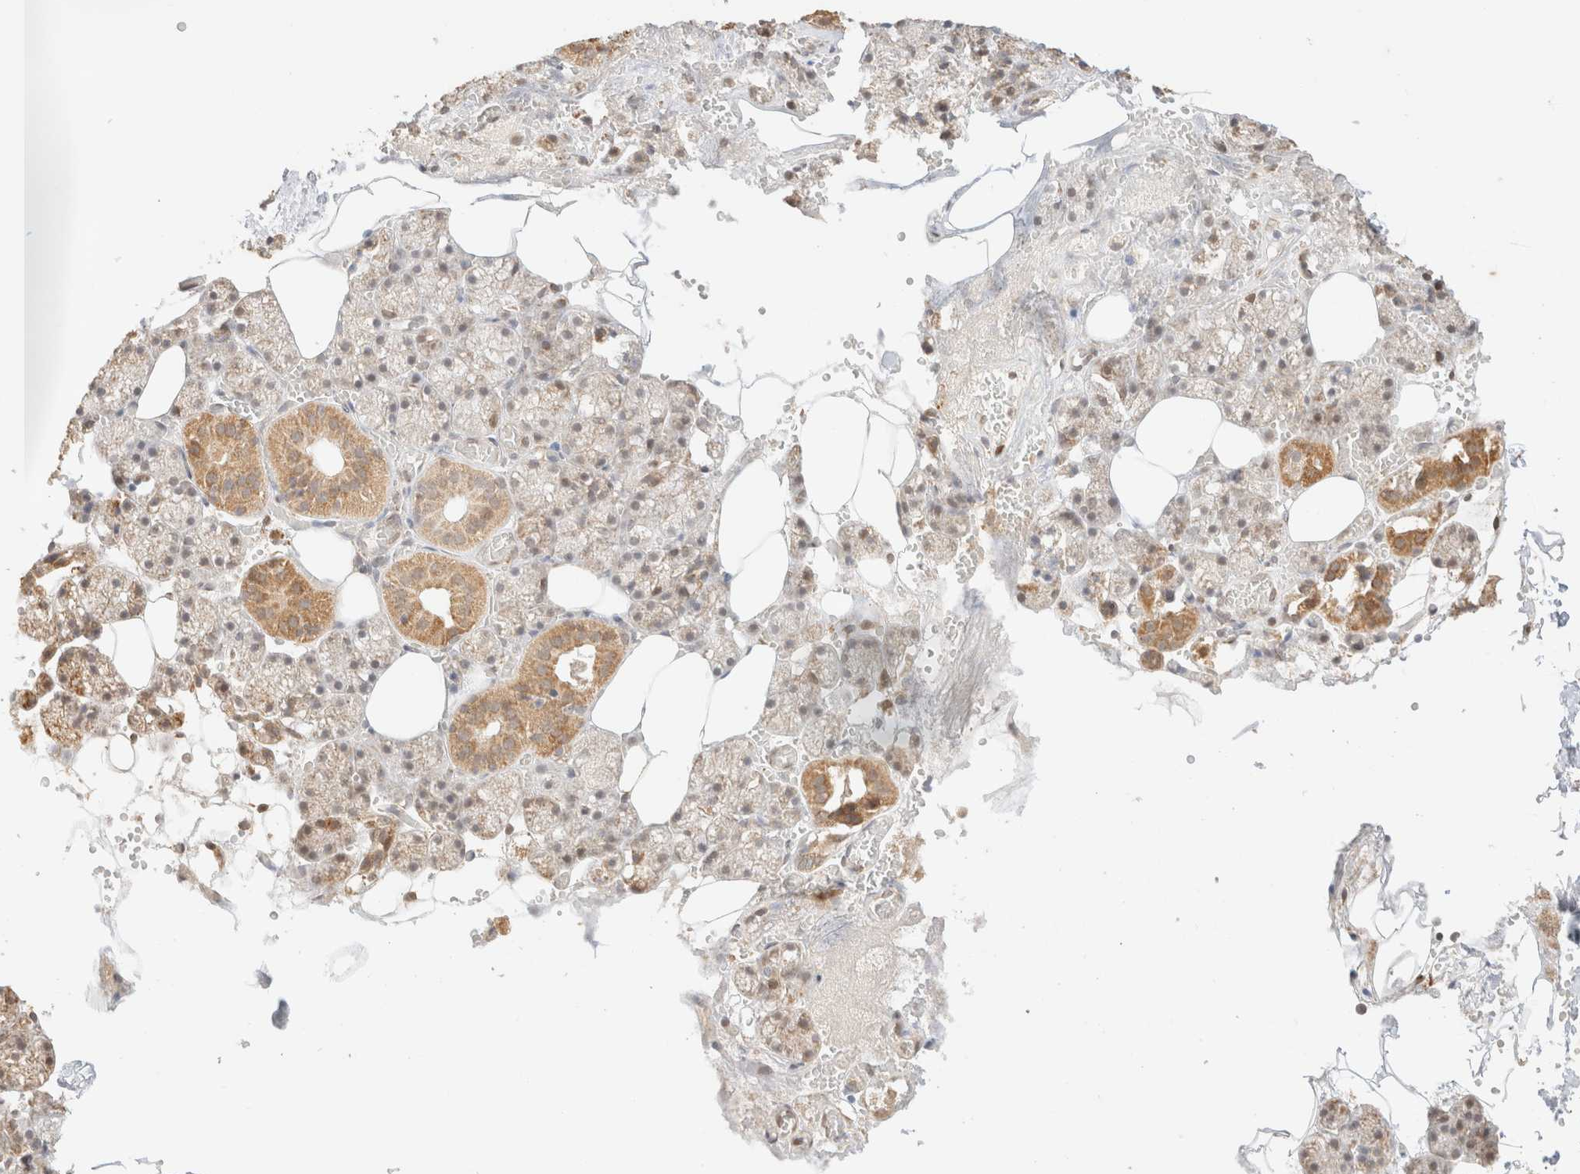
{"staining": {"intensity": "moderate", "quantity": "<25%", "location": "cytoplasmic/membranous"}, "tissue": "salivary gland", "cell_type": "Glandular cells", "image_type": "normal", "snomed": [{"axis": "morphology", "description": "Normal tissue, NOS"}, {"axis": "topography", "description": "Salivary gland"}], "caption": "Normal salivary gland was stained to show a protein in brown. There is low levels of moderate cytoplasmic/membranous expression in about <25% of glandular cells.", "gene": "TACO1", "patient": {"sex": "male", "age": 62}}